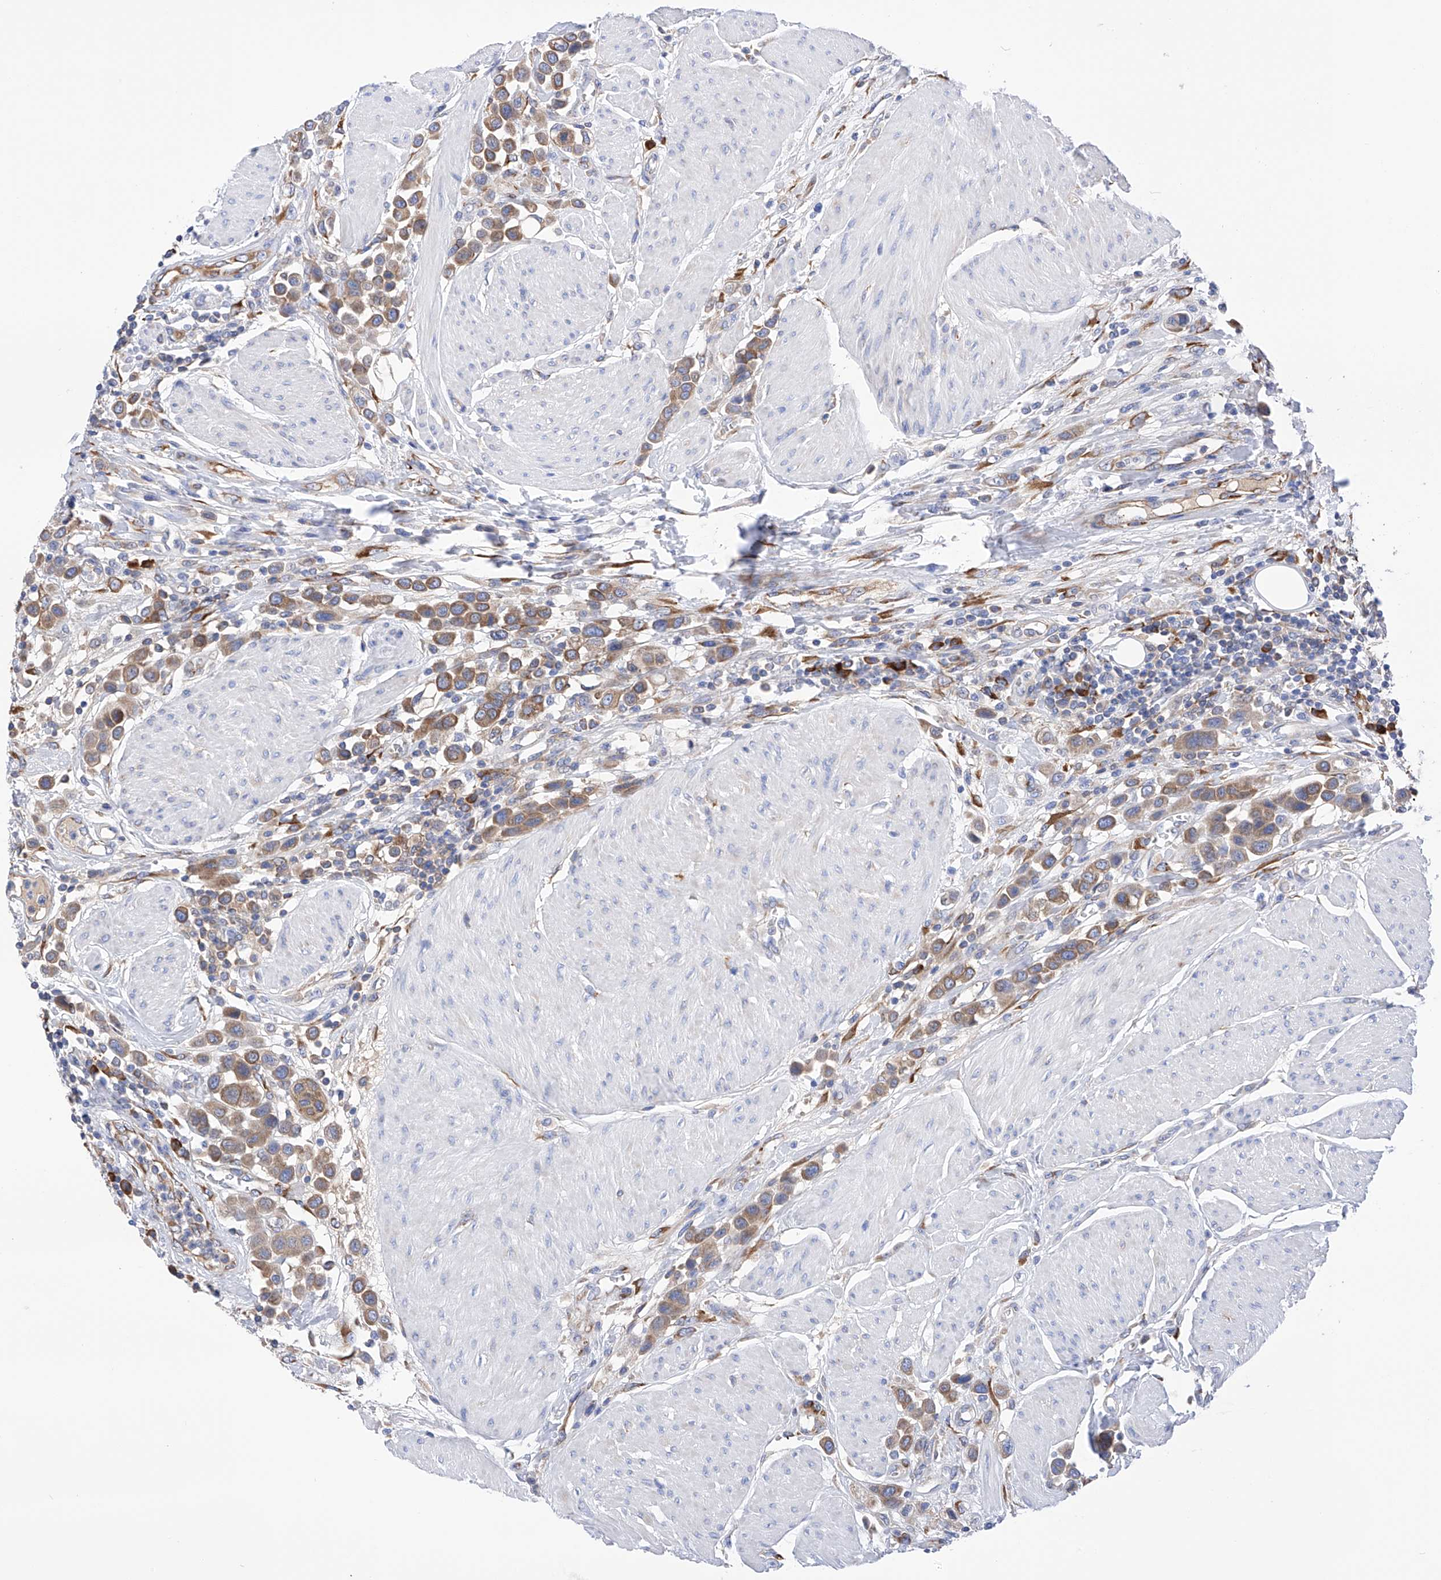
{"staining": {"intensity": "moderate", "quantity": ">75%", "location": "cytoplasmic/membranous"}, "tissue": "urothelial cancer", "cell_type": "Tumor cells", "image_type": "cancer", "snomed": [{"axis": "morphology", "description": "Urothelial carcinoma, High grade"}, {"axis": "topography", "description": "Urinary bladder"}], "caption": "Tumor cells reveal medium levels of moderate cytoplasmic/membranous positivity in approximately >75% of cells in urothelial cancer.", "gene": "PDIA5", "patient": {"sex": "male", "age": 50}}